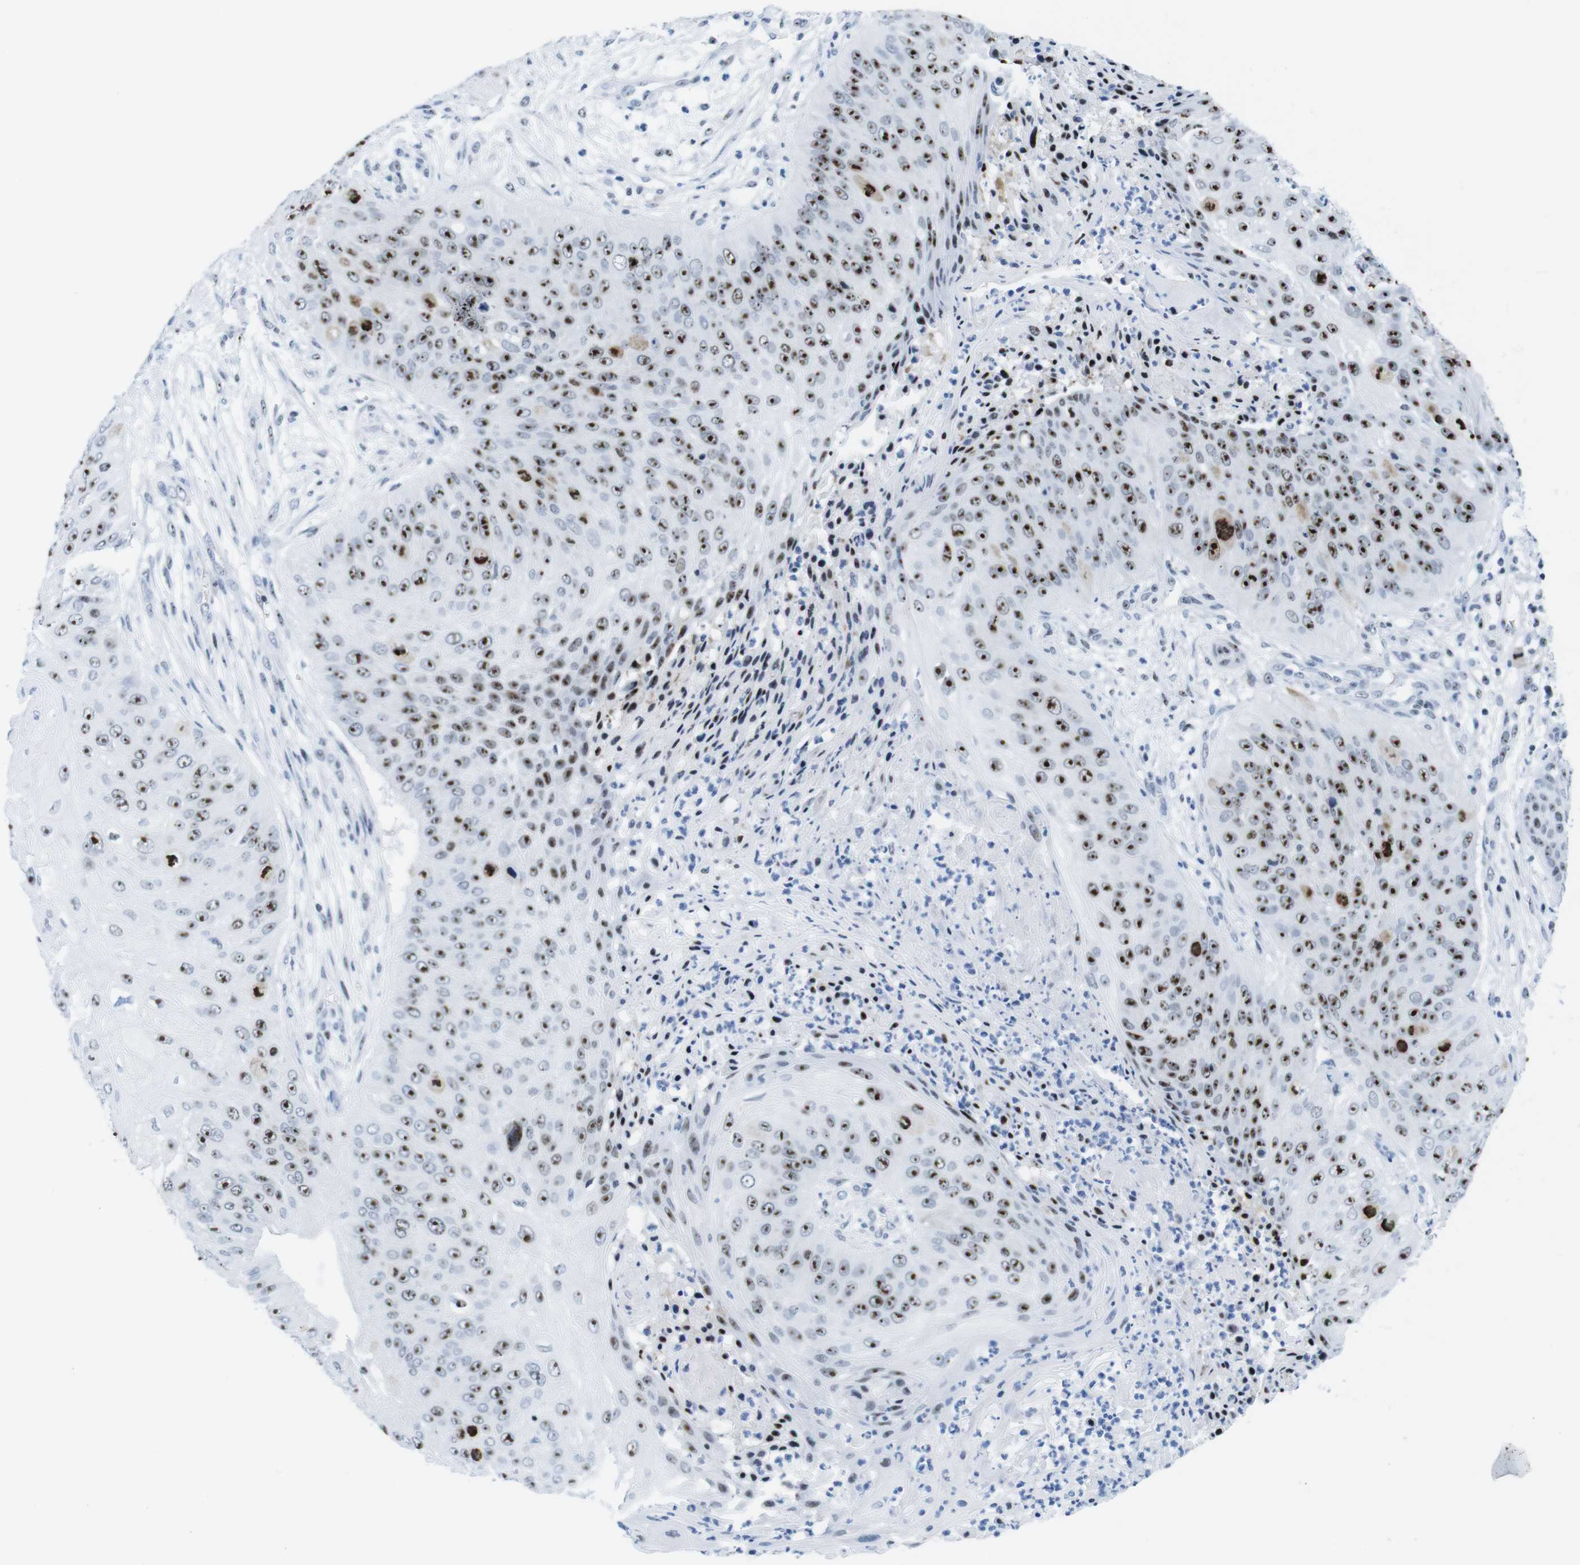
{"staining": {"intensity": "strong", "quantity": ">75%", "location": "nuclear"}, "tissue": "skin cancer", "cell_type": "Tumor cells", "image_type": "cancer", "snomed": [{"axis": "morphology", "description": "Squamous cell carcinoma, NOS"}, {"axis": "topography", "description": "Skin"}], "caption": "Immunohistochemistry of skin cancer (squamous cell carcinoma) displays high levels of strong nuclear positivity in approximately >75% of tumor cells.", "gene": "NIFK", "patient": {"sex": "female", "age": 80}}